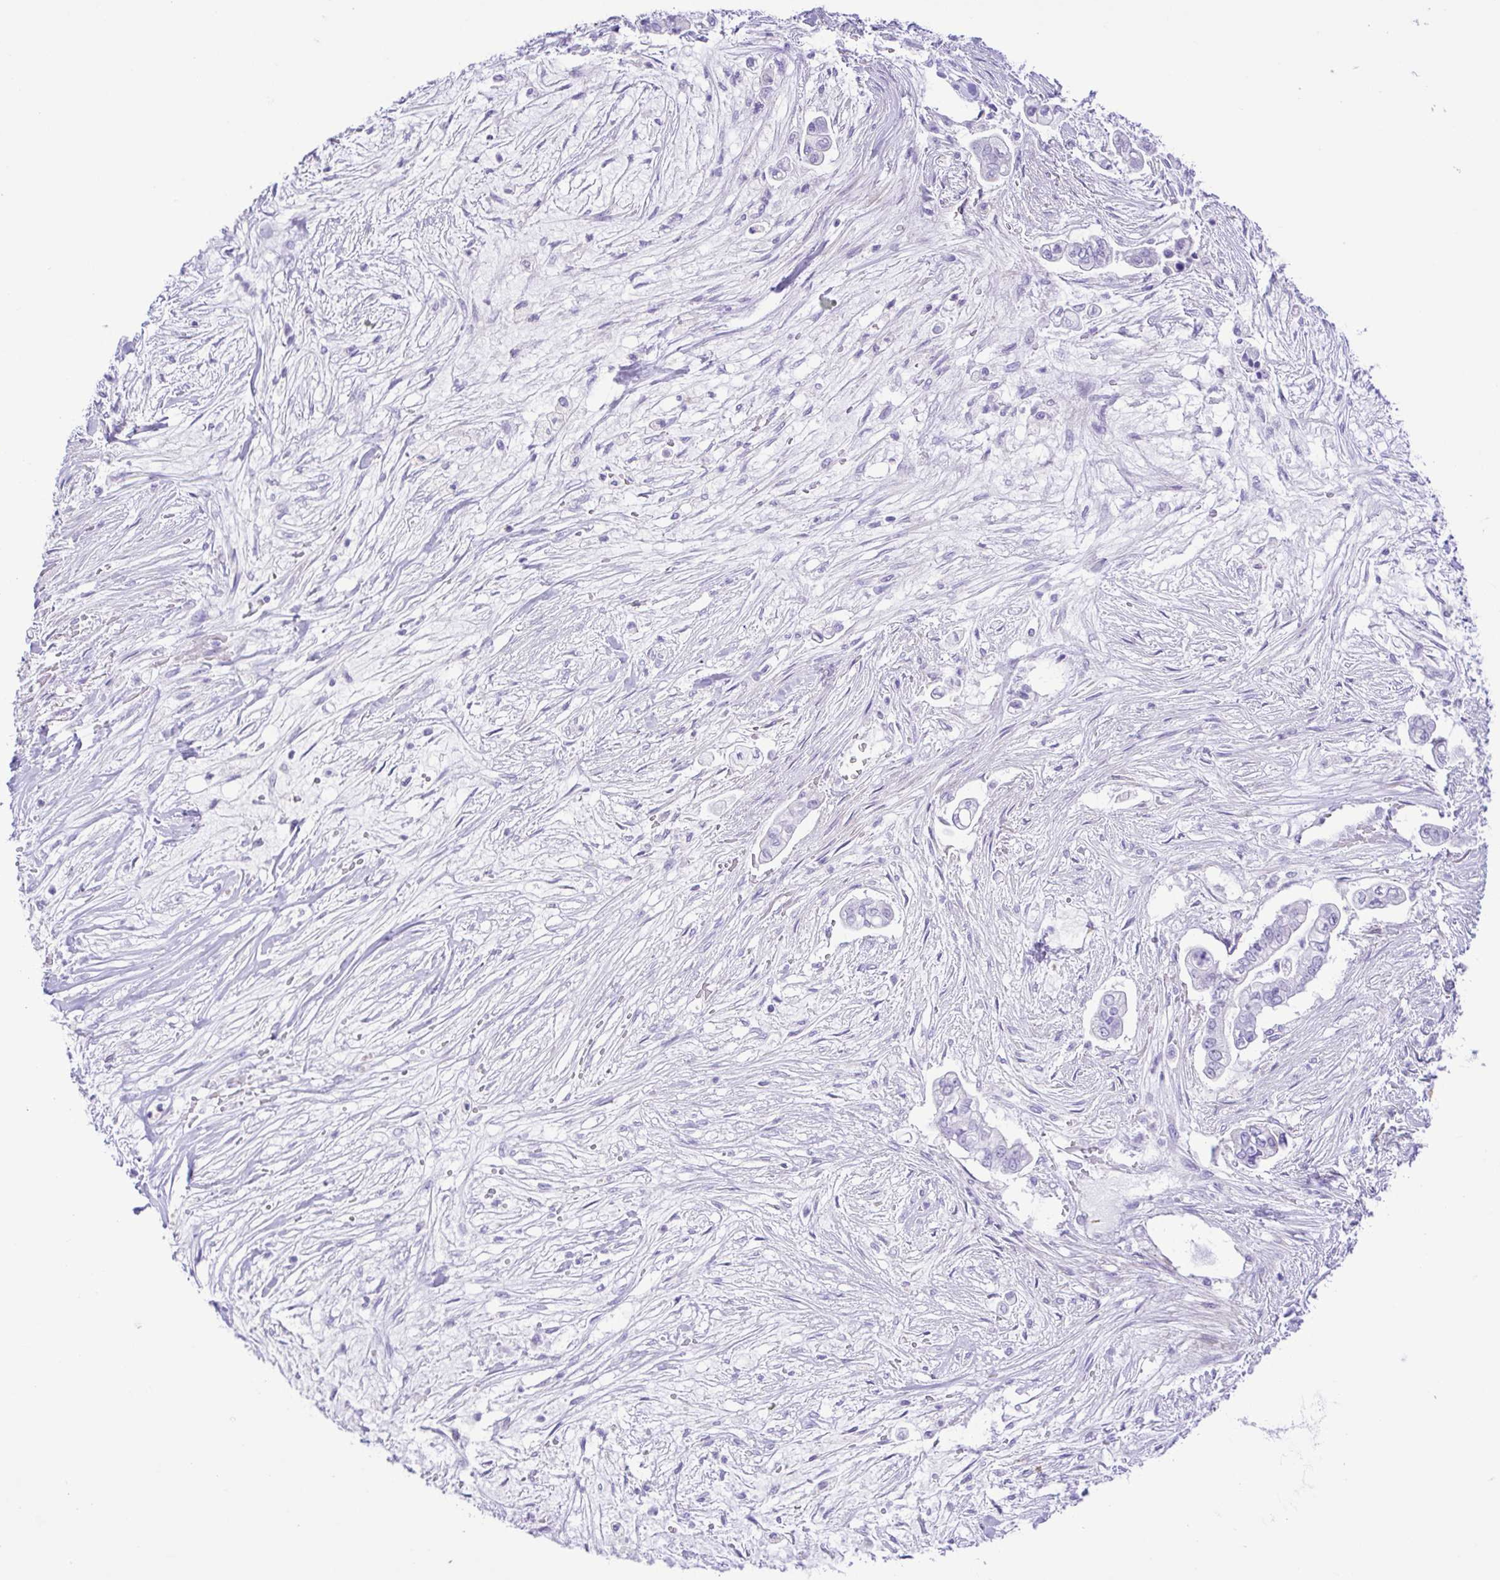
{"staining": {"intensity": "negative", "quantity": "none", "location": "none"}, "tissue": "pancreatic cancer", "cell_type": "Tumor cells", "image_type": "cancer", "snomed": [{"axis": "morphology", "description": "Adenocarcinoma, NOS"}, {"axis": "topography", "description": "Pancreas"}], "caption": "Immunohistochemistry image of neoplastic tissue: adenocarcinoma (pancreatic) stained with DAB demonstrates no significant protein positivity in tumor cells. (Stains: DAB (3,3'-diaminobenzidine) immunohistochemistry with hematoxylin counter stain, Microscopy: brightfield microscopy at high magnification).", "gene": "GPR182", "patient": {"sex": "female", "age": 69}}